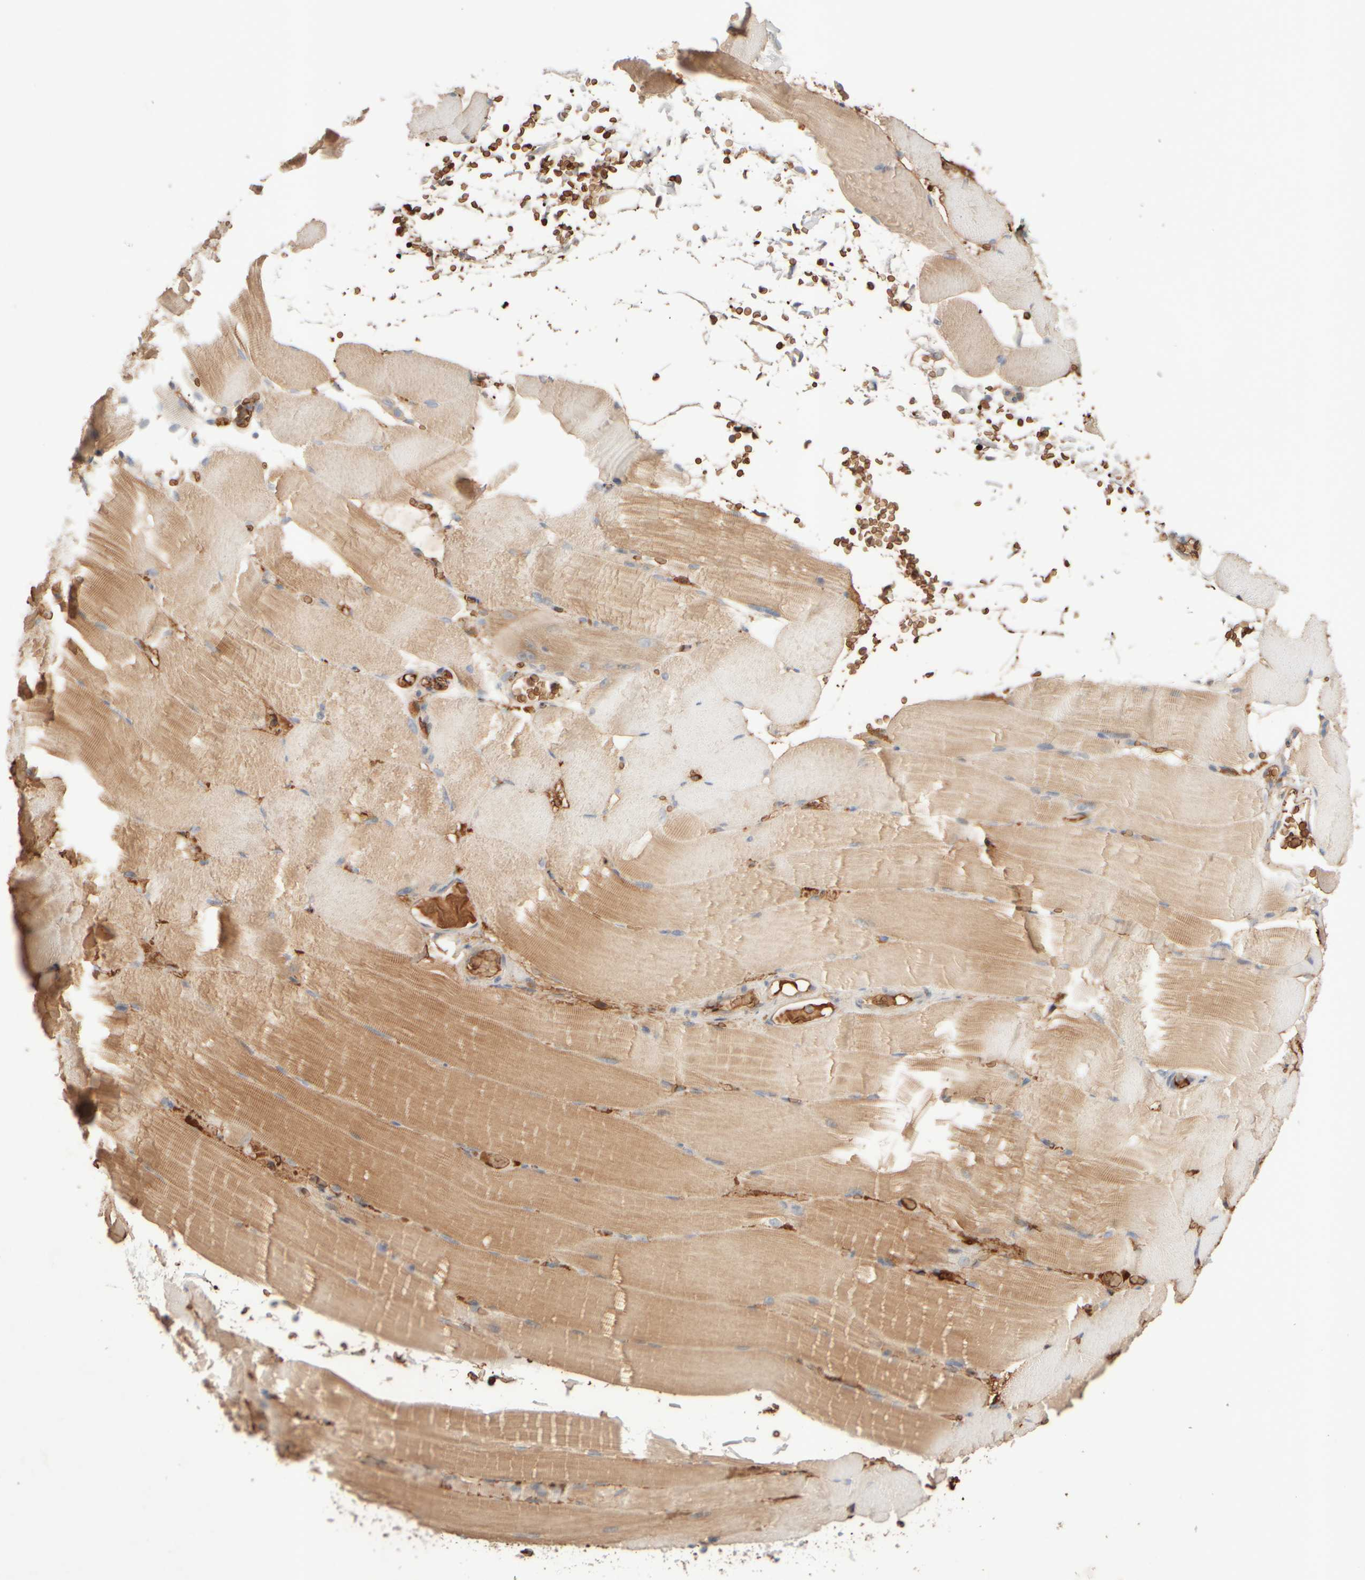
{"staining": {"intensity": "moderate", "quantity": "<25%", "location": "cytoplasmic/membranous"}, "tissue": "skeletal muscle", "cell_type": "Myocytes", "image_type": "normal", "snomed": [{"axis": "morphology", "description": "Normal tissue, NOS"}, {"axis": "topography", "description": "Skeletal muscle"}, {"axis": "topography", "description": "Parathyroid gland"}], "caption": "Skeletal muscle was stained to show a protein in brown. There is low levels of moderate cytoplasmic/membranous positivity in approximately <25% of myocytes.", "gene": "MST1", "patient": {"sex": "female", "age": 37}}